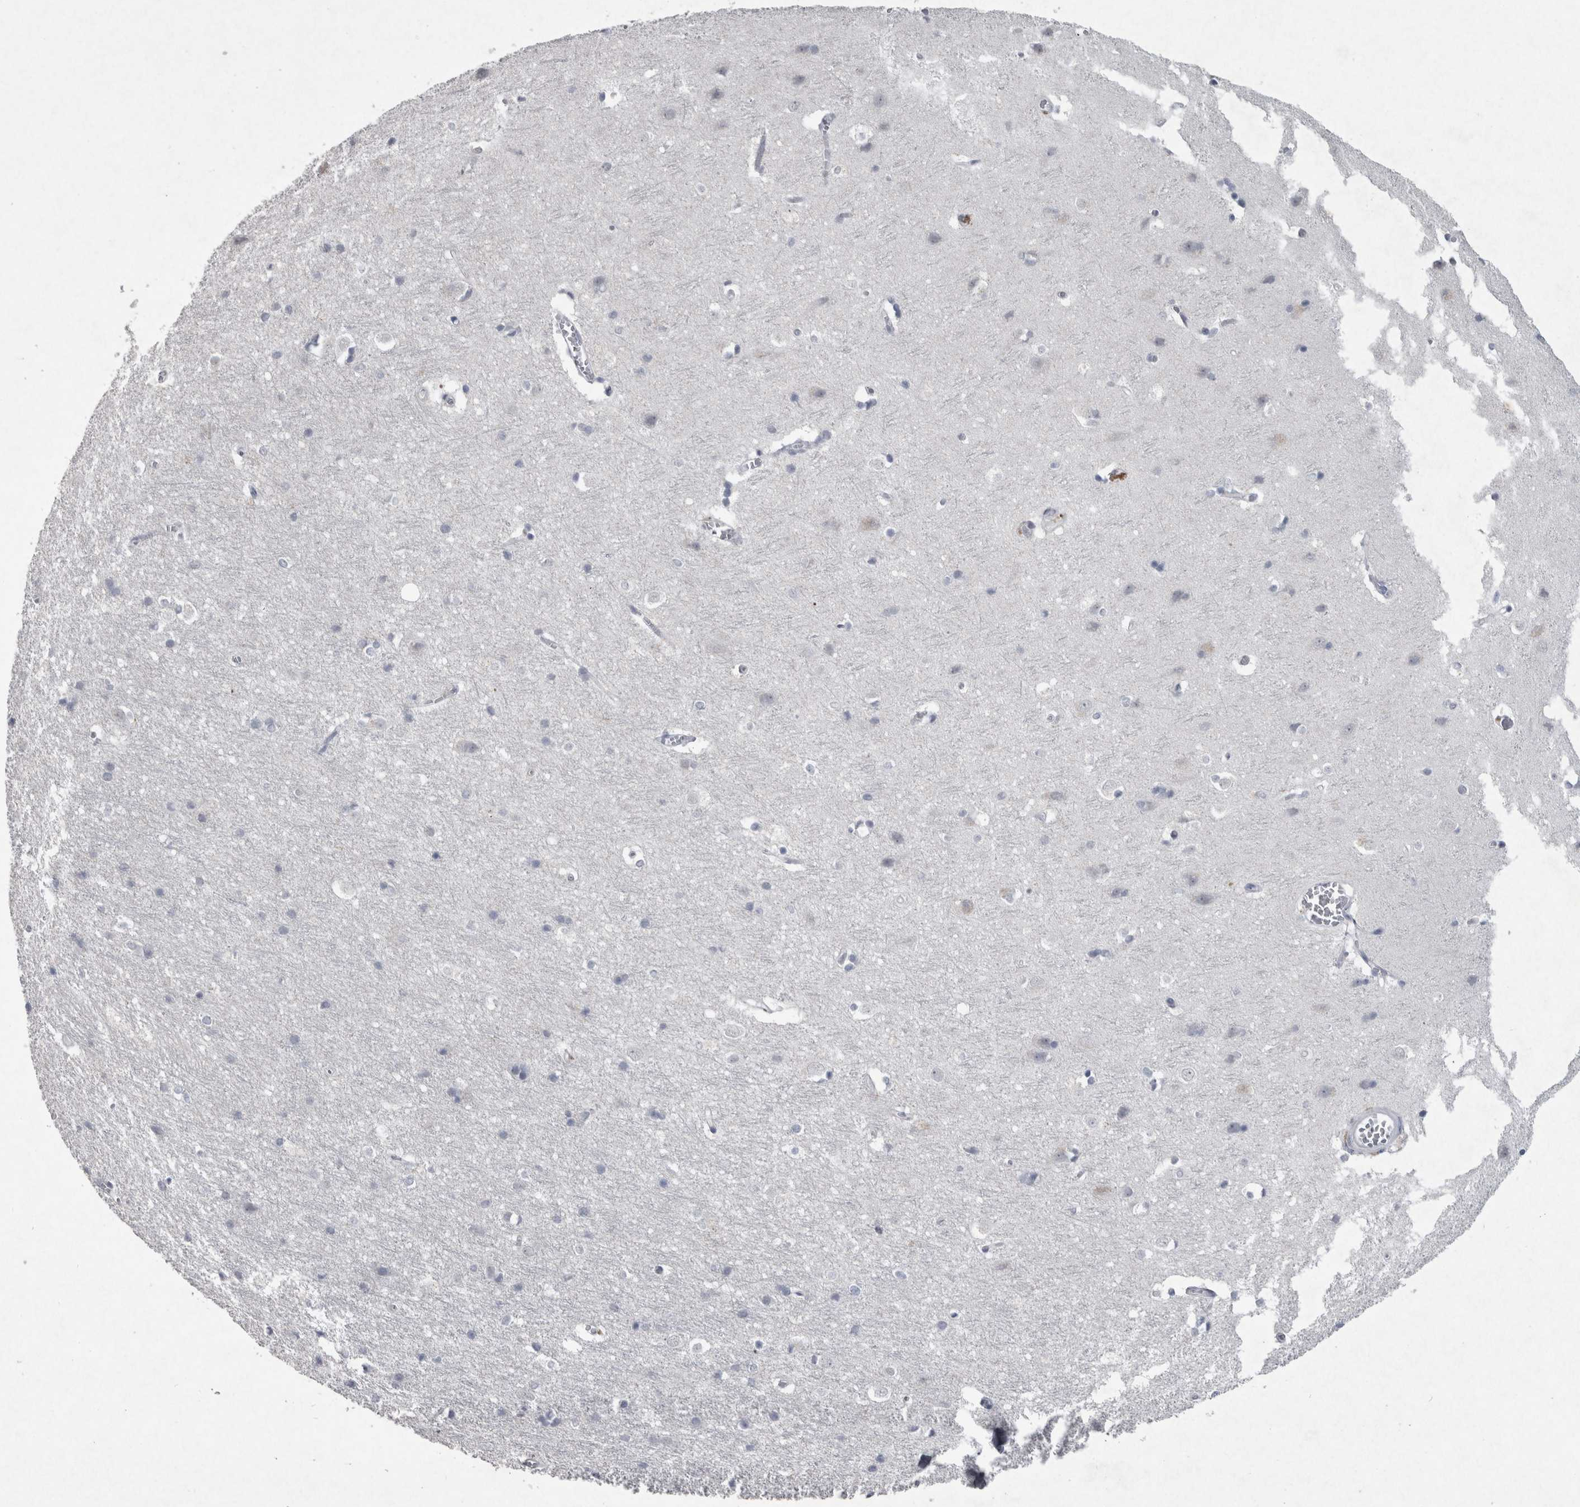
{"staining": {"intensity": "negative", "quantity": "none", "location": "none"}, "tissue": "cerebral cortex", "cell_type": "Endothelial cells", "image_type": "normal", "snomed": [{"axis": "morphology", "description": "Normal tissue, NOS"}, {"axis": "topography", "description": "Cerebral cortex"}], "caption": "Immunohistochemistry of benign cerebral cortex reveals no staining in endothelial cells.", "gene": "PDX1", "patient": {"sex": "male", "age": 54}}